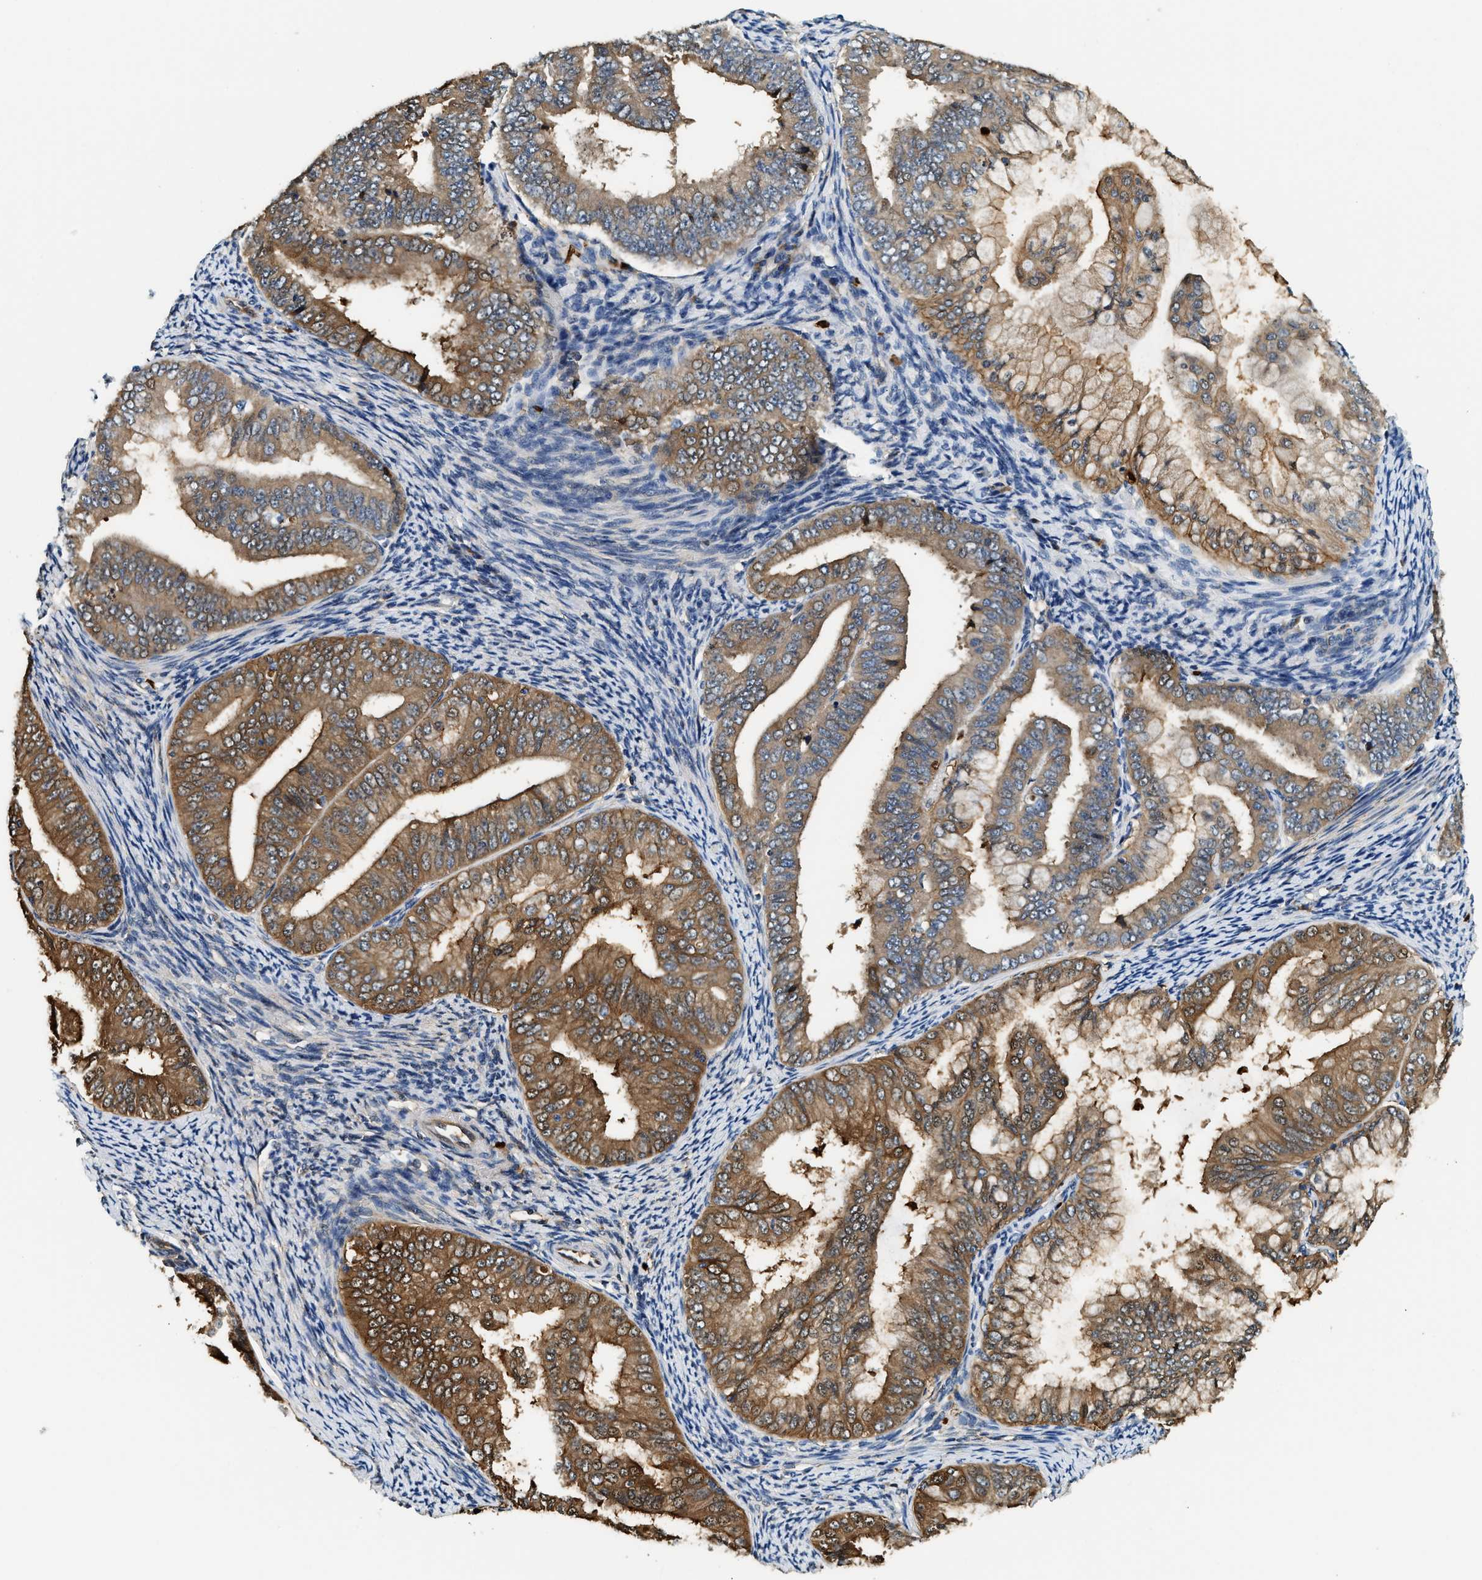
{"staining": {"intensity": "moderate", "quantity": ">75%", "location": "cytoplasmic/membranous"}, "tissue": "endometrial cancer", "cell_type": "Tumor cells", "image_type": "cancer", "snomed": [{"axis": "morphology", "description": "Adenocarcinoma, NOS"}, {"axis": "topography", "description": "Endometrium"}], "caption": "The image demonstrates staining of endometrial cancer (adenocarcinoma), revealing moderate cytoplasmic/membranous protein positivity (brown color) within tumor cells.", "gene": "ANXA3", "patient": {"sex": "female", "age": 63}}